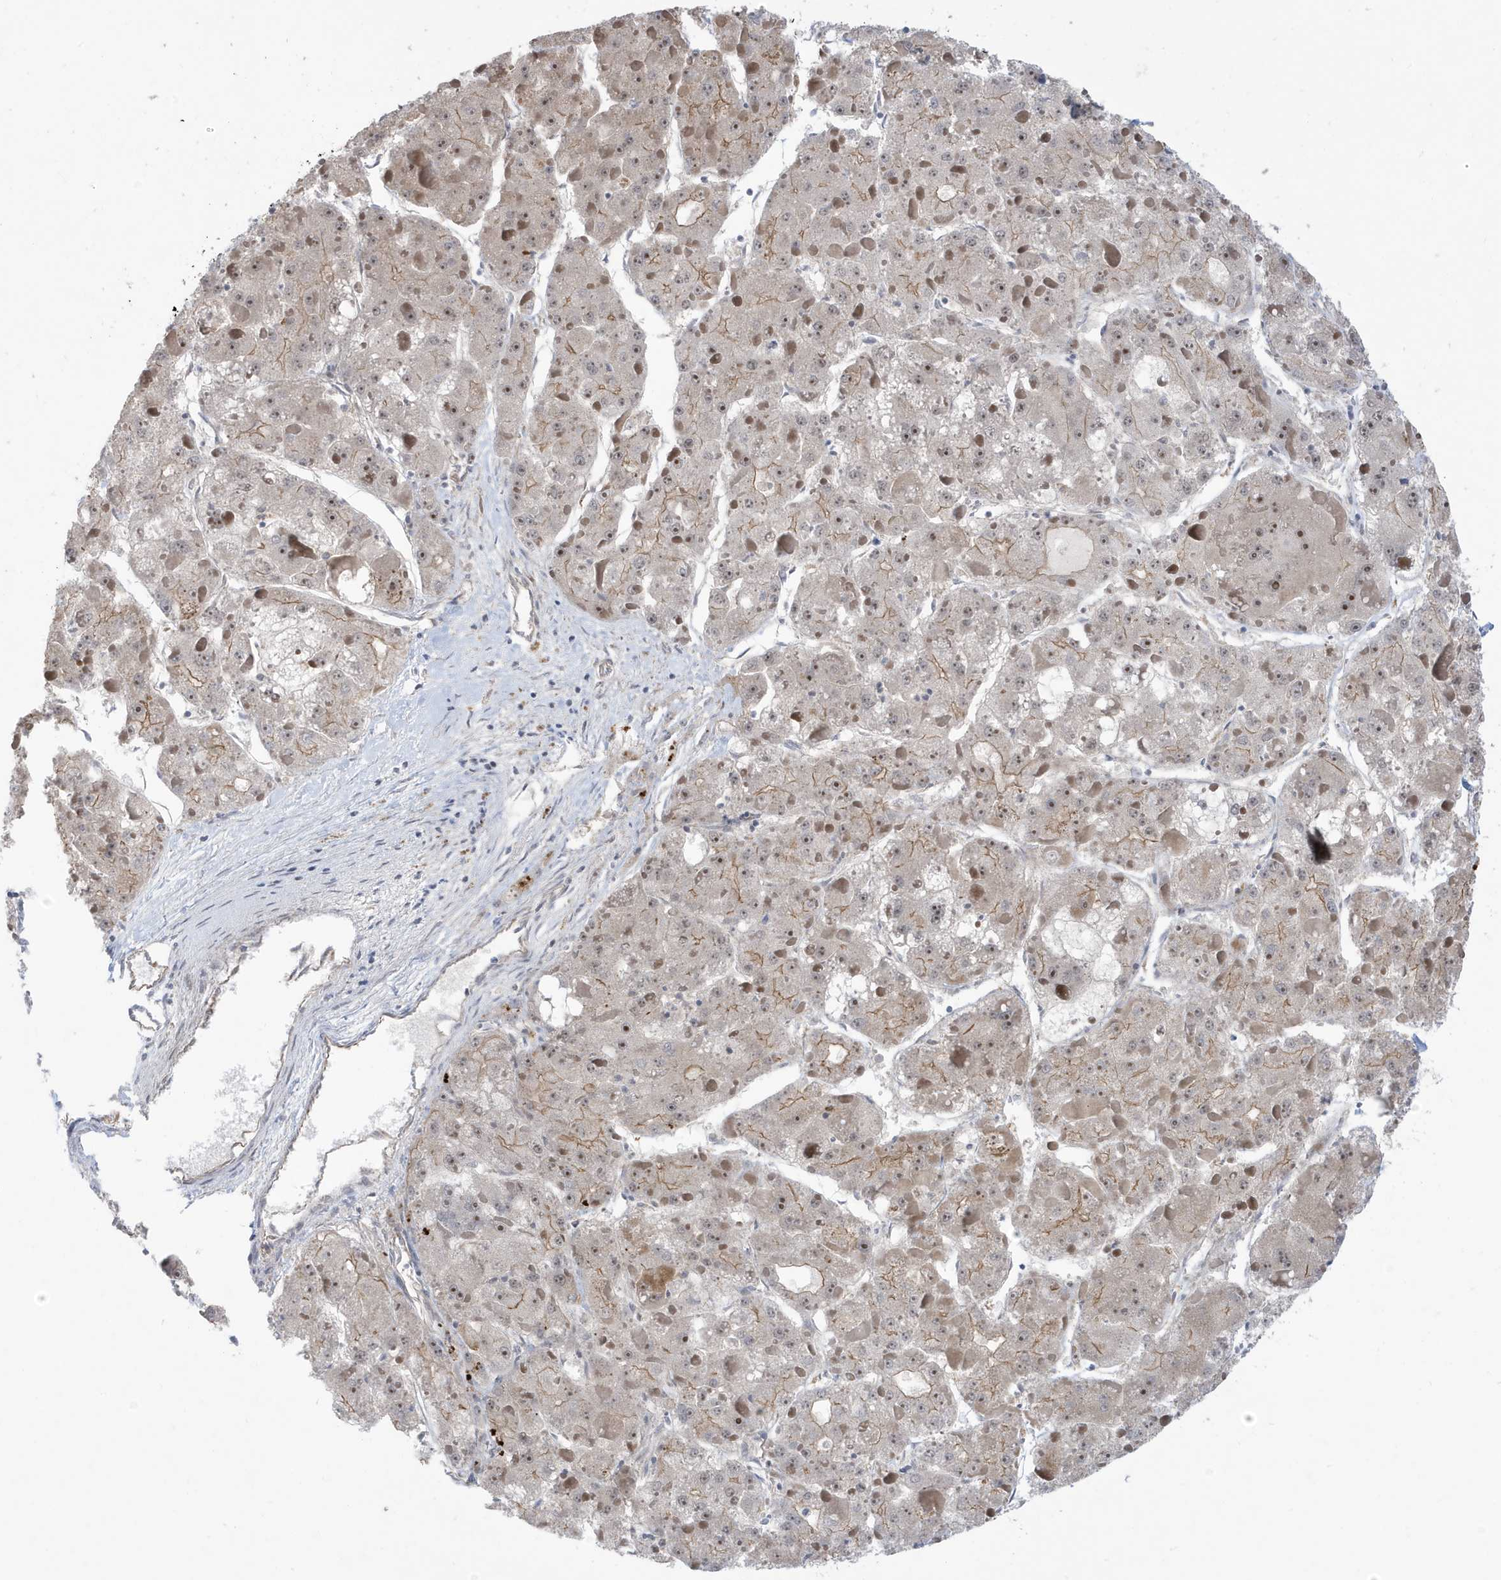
{"staining": {"intensity": "weak", "quantity": "<25%", "location": "cytoplasmic/membranous,nuclear"}, "tissue": "liver cancer", "cell_type": "Tumor cells", "image_type": "cancer", "snomed": [{"axis": "morphology", "description": "Carcinoma, Hepatocellular, NOS"}, {"axis": "topography", "description": "Liver"}], "caption": "A photomicrograph of hepatocellular carcinoma (liver) stained for a protein exhibits no brown staining in tumor cells.", "gene": "FAM9B", "patient": {"sex": "female", "age": 73}}